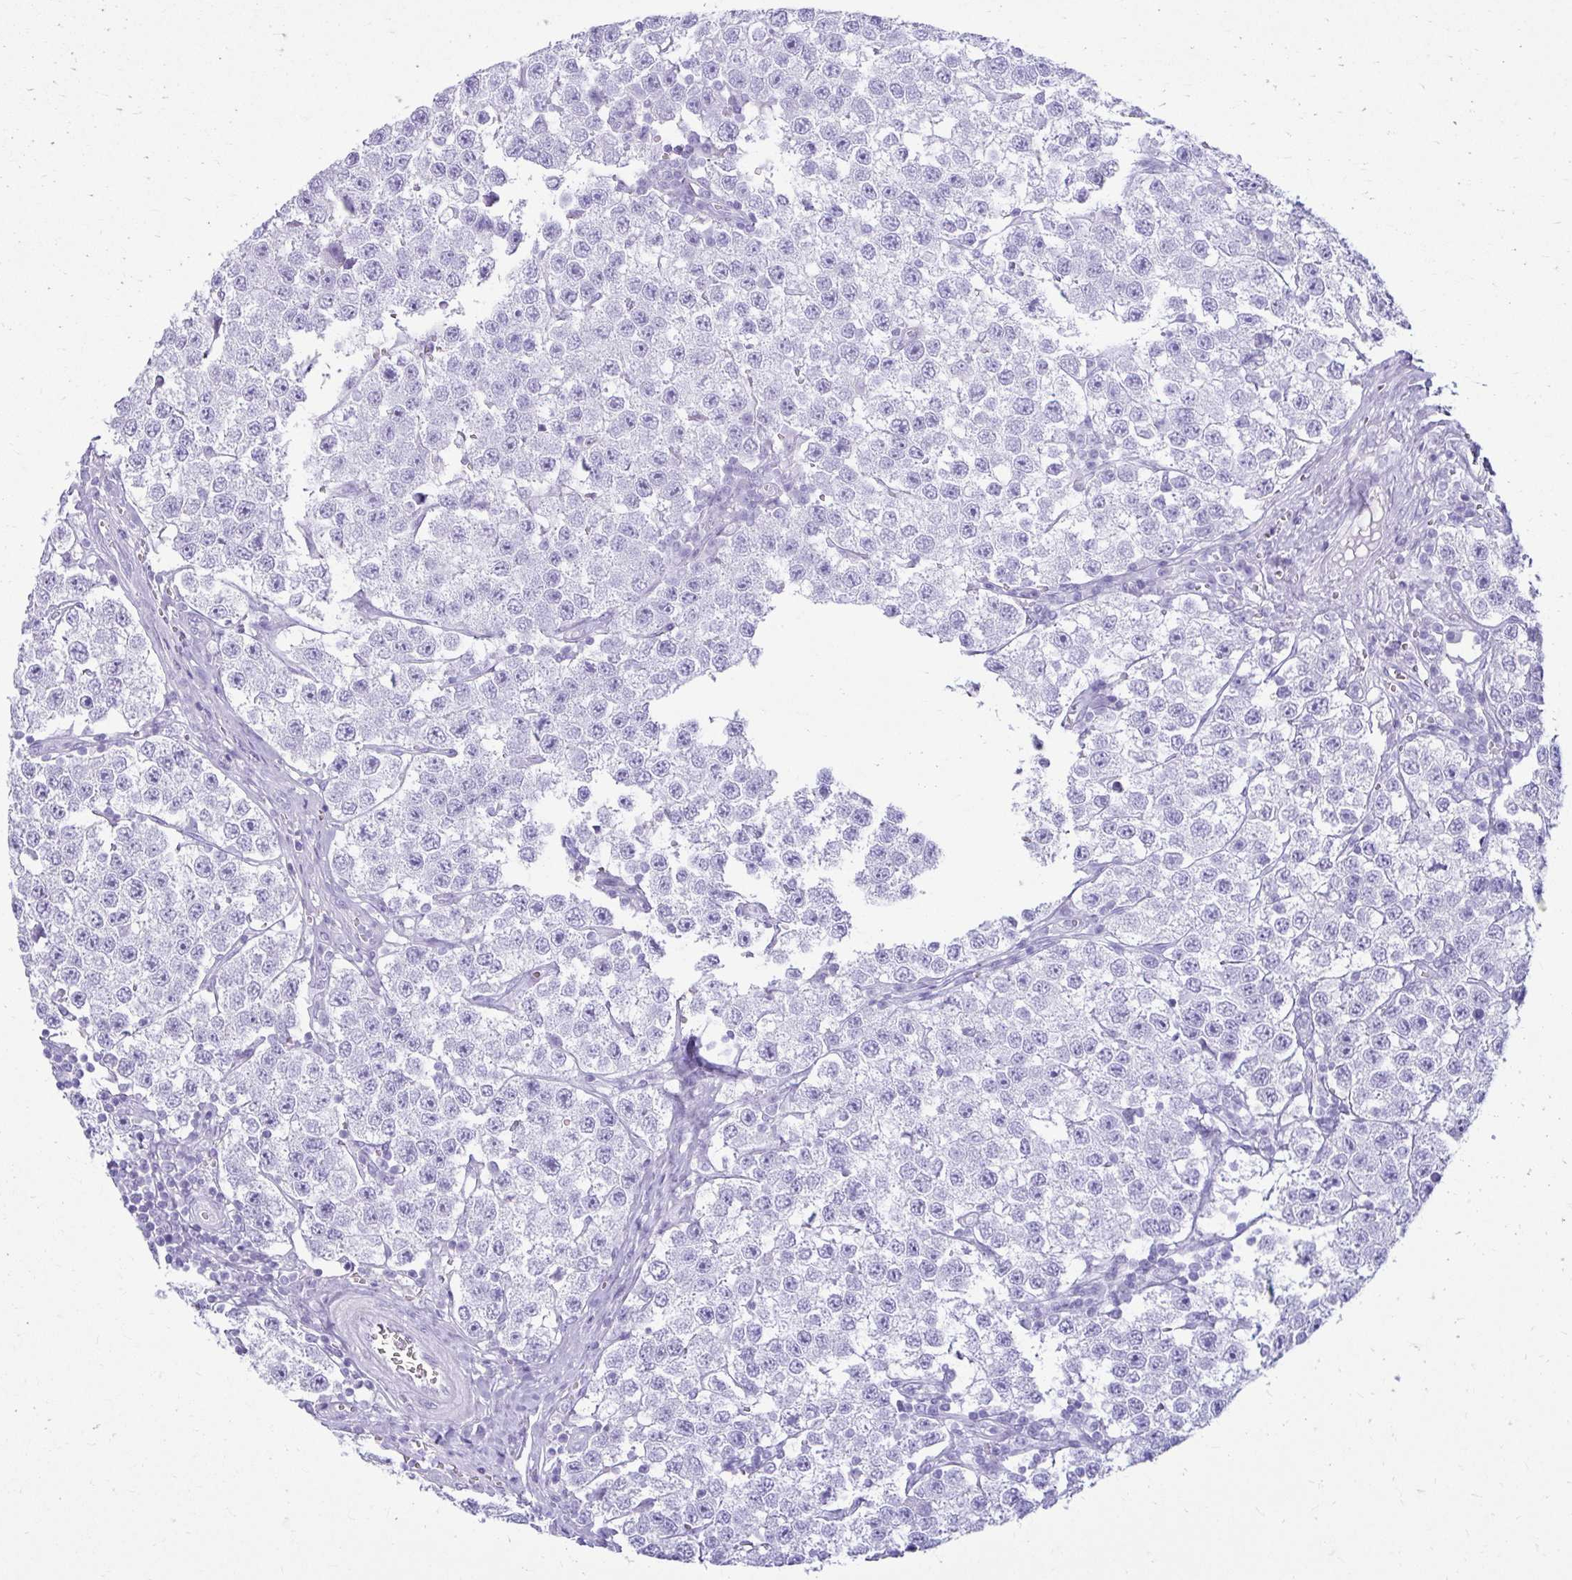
{"staining": {"intensity": "negative", "quantity": "none", "location": "none"}, "tissue": "testis cancer", "cell_type": "Tumor cells", "image_type": "cancer", "snomed": [{"axis": "morphology", "description": "Seminoma, NOS"}, {"axis": "topography", "description": "Testis"}], "caption": "IHC image of neoplastic tissue: testis seminoma stained with DAB reveals no significant protein staining in tumor cells. Brightfield microscopy of immunohistochemistry stained with DAB (3,3'-diaminobenzidine) (brown) and hematoxylin (blue), captured at high magnification.", "gene": "ATP4B", "patient": {"sex": "male", "age": 34}}